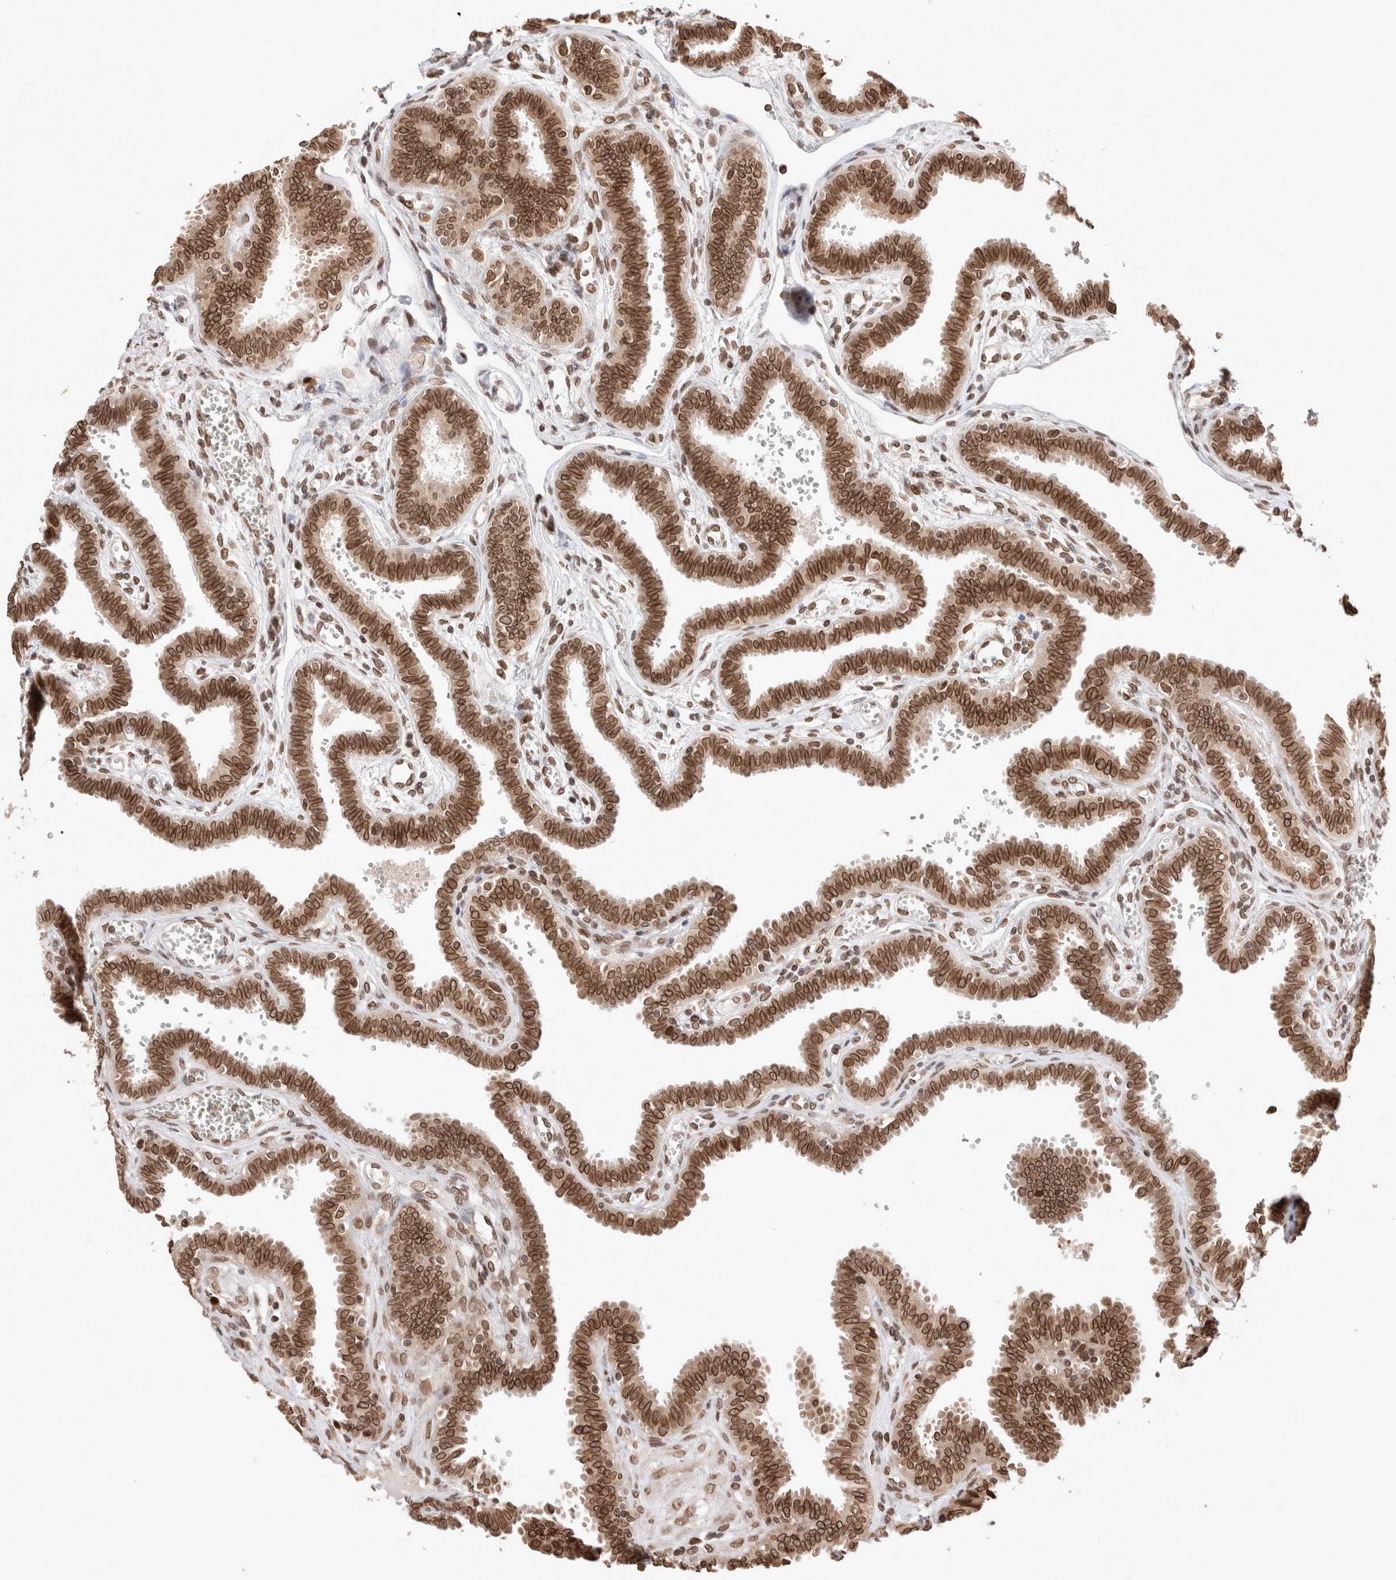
{"staining": {"intensity": "strong", "quantity": ">75%", "location": "cytoplasmic/membranous,nuclear"}, "tissue": "fallopian tube", "cell_type": "Glandular cells", "image_type": "normal", "snomed": [{"axis": "morphology", "description": "Normal tissue, NOS"}, {"axis": "topography", "description": "Fallopian tube"}], "caption": "Protein staining exhibits strong cytoplasmic/membranous,nuclear expression in about >75% of glandular cells in normal fallopian tube.", "gene": "TPR", "patient": {"sex": "female", "age": 32}}